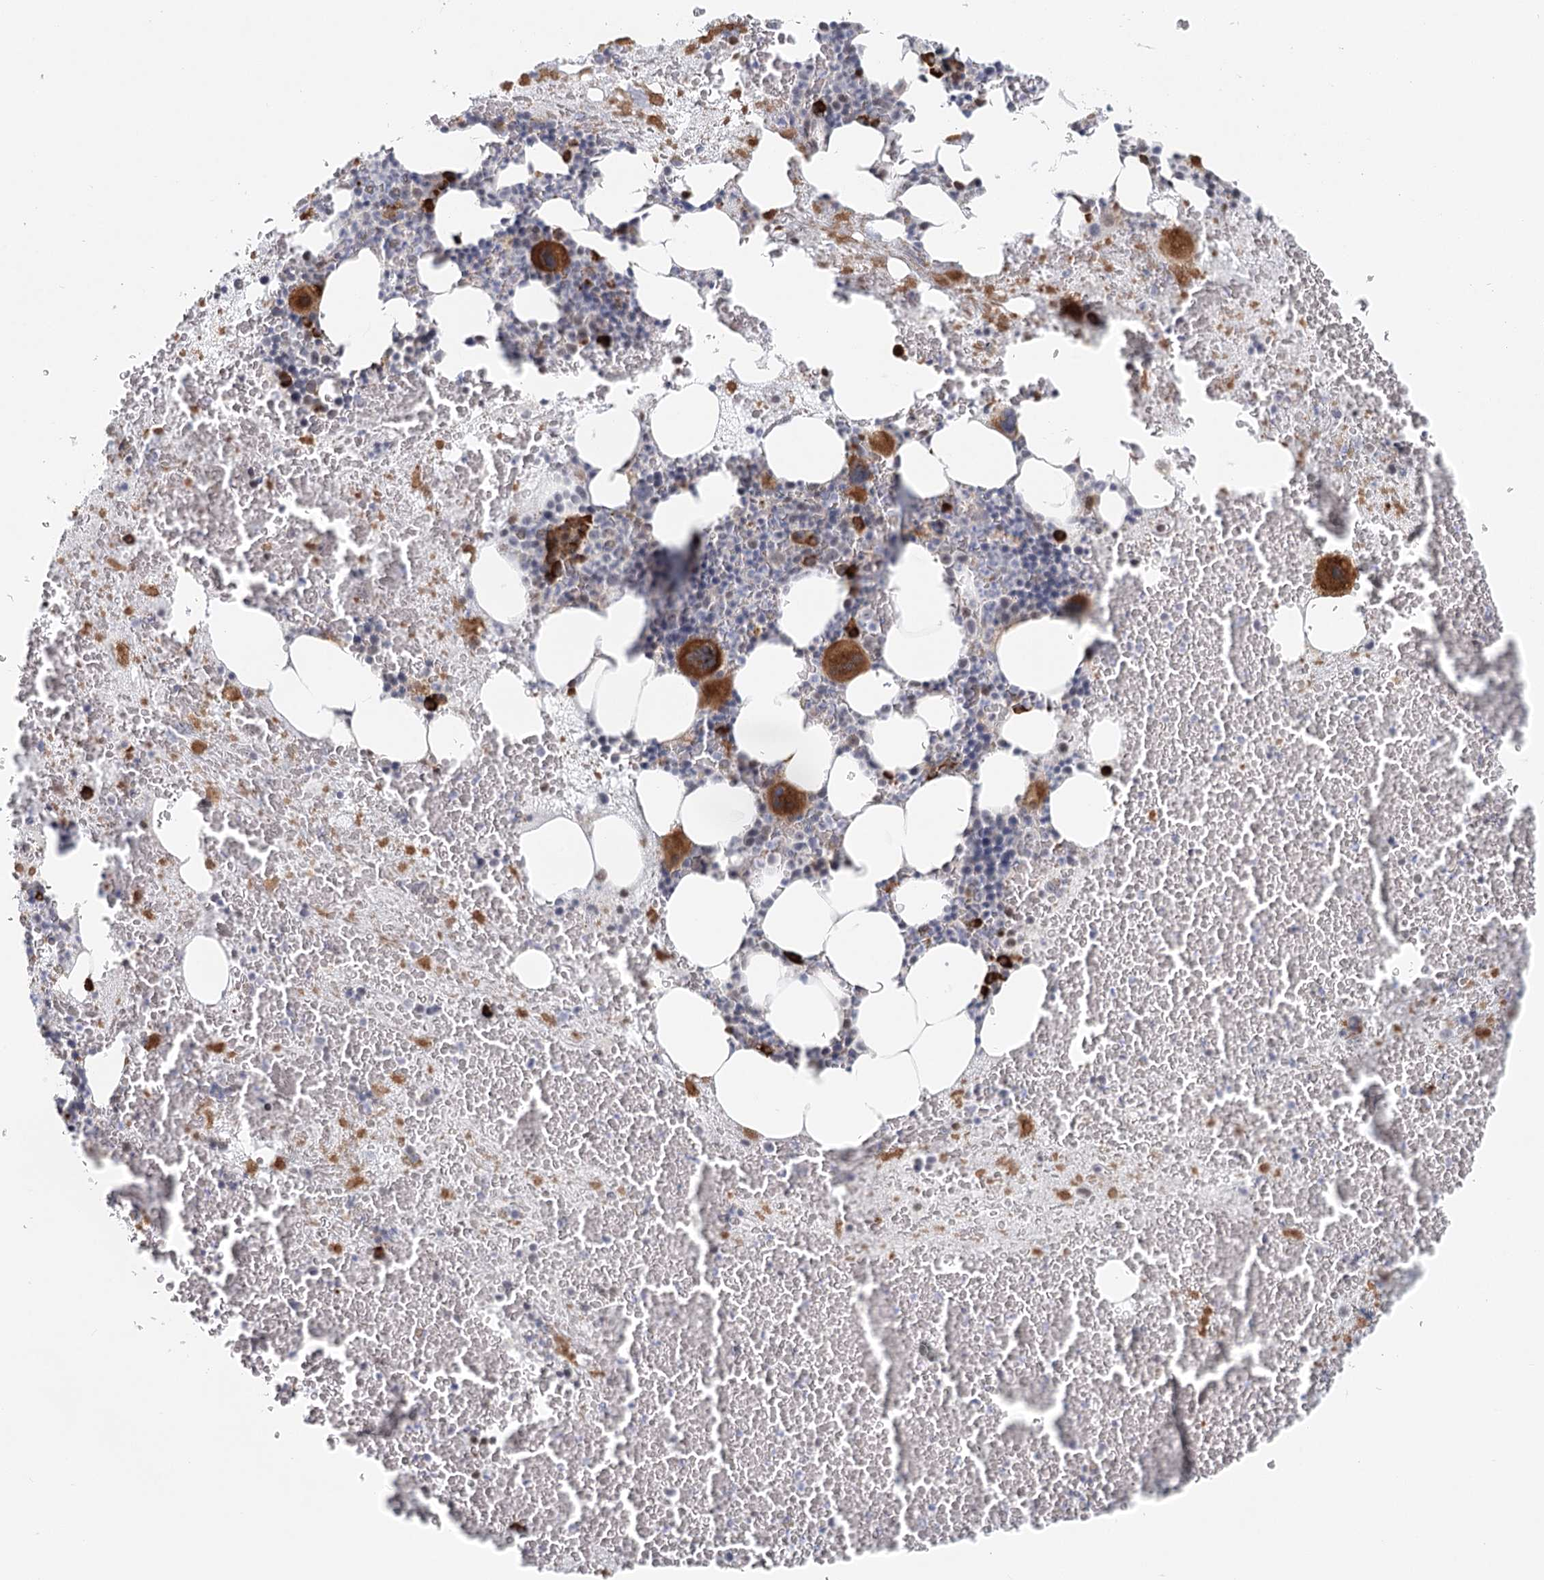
{"staining": {"intensity": "strong", "quantity": "<25%", "location": "cytoplasmic/membranous"}, "tissue": "bone marrow", "cell_type": "Hematopoietic cells", "image_type": "normal", "snomed": [{"axis": "morphology", "description": "Normal tissue, NOS"}, {"axis": "topography", "description": "Bone marrow"}], "caption": "Brown immunohistochemical staining in unremarkable human bone marrow reveals strong cytoplasmic/membranous positivity in approximately <25% of hematopoietic cells.", "gene": "BNIP5", "patient": {"sex": "male", "age": 36}}